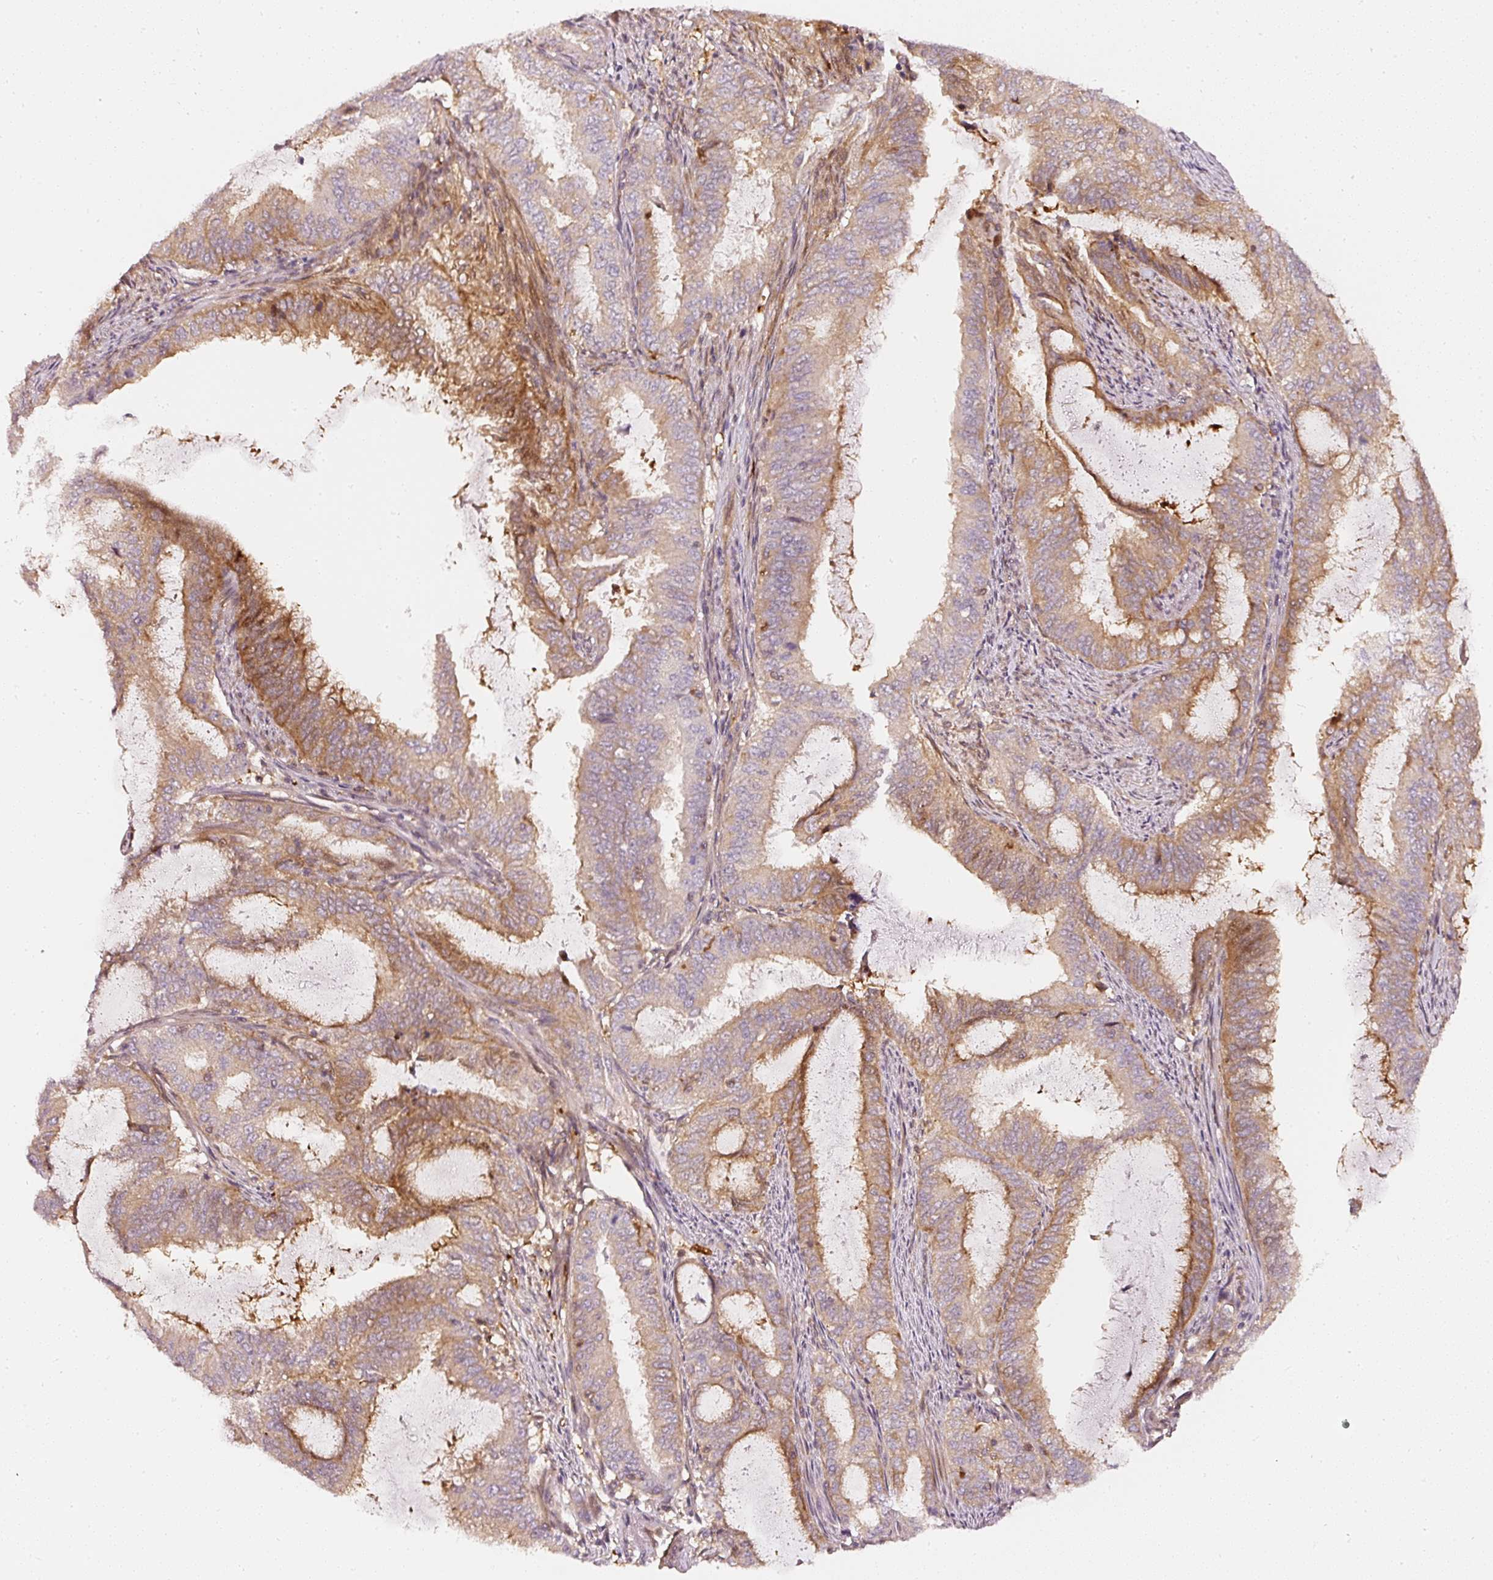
{"staining": {"intensity": "moderate", "quantity": "25%-75%", "location": "cytoplasmic/membranous"}, "tissue": "endometrial cancer", "cell_type": "Tumor cells", "image_type": "cancer", "snomed": [{"axis": "morphology", "description": "Adenocarcinoma, NOS"}, {"axis": "topography", "description": "Endometrium"}], "caption": "A medium amount of moderate cytoplasmic/membranous expression is appreciated in about 25%-75% of tumor cells in endometrial cancer tissue. The staining is performed using DAB (3,3'-diaminobenzidine) brown chromogen to label protein expression. The nuclei are counter-stained blue using hematoxylin.", "gene": "ASMTL", "patient": {"sex": "female", "age": 51}}